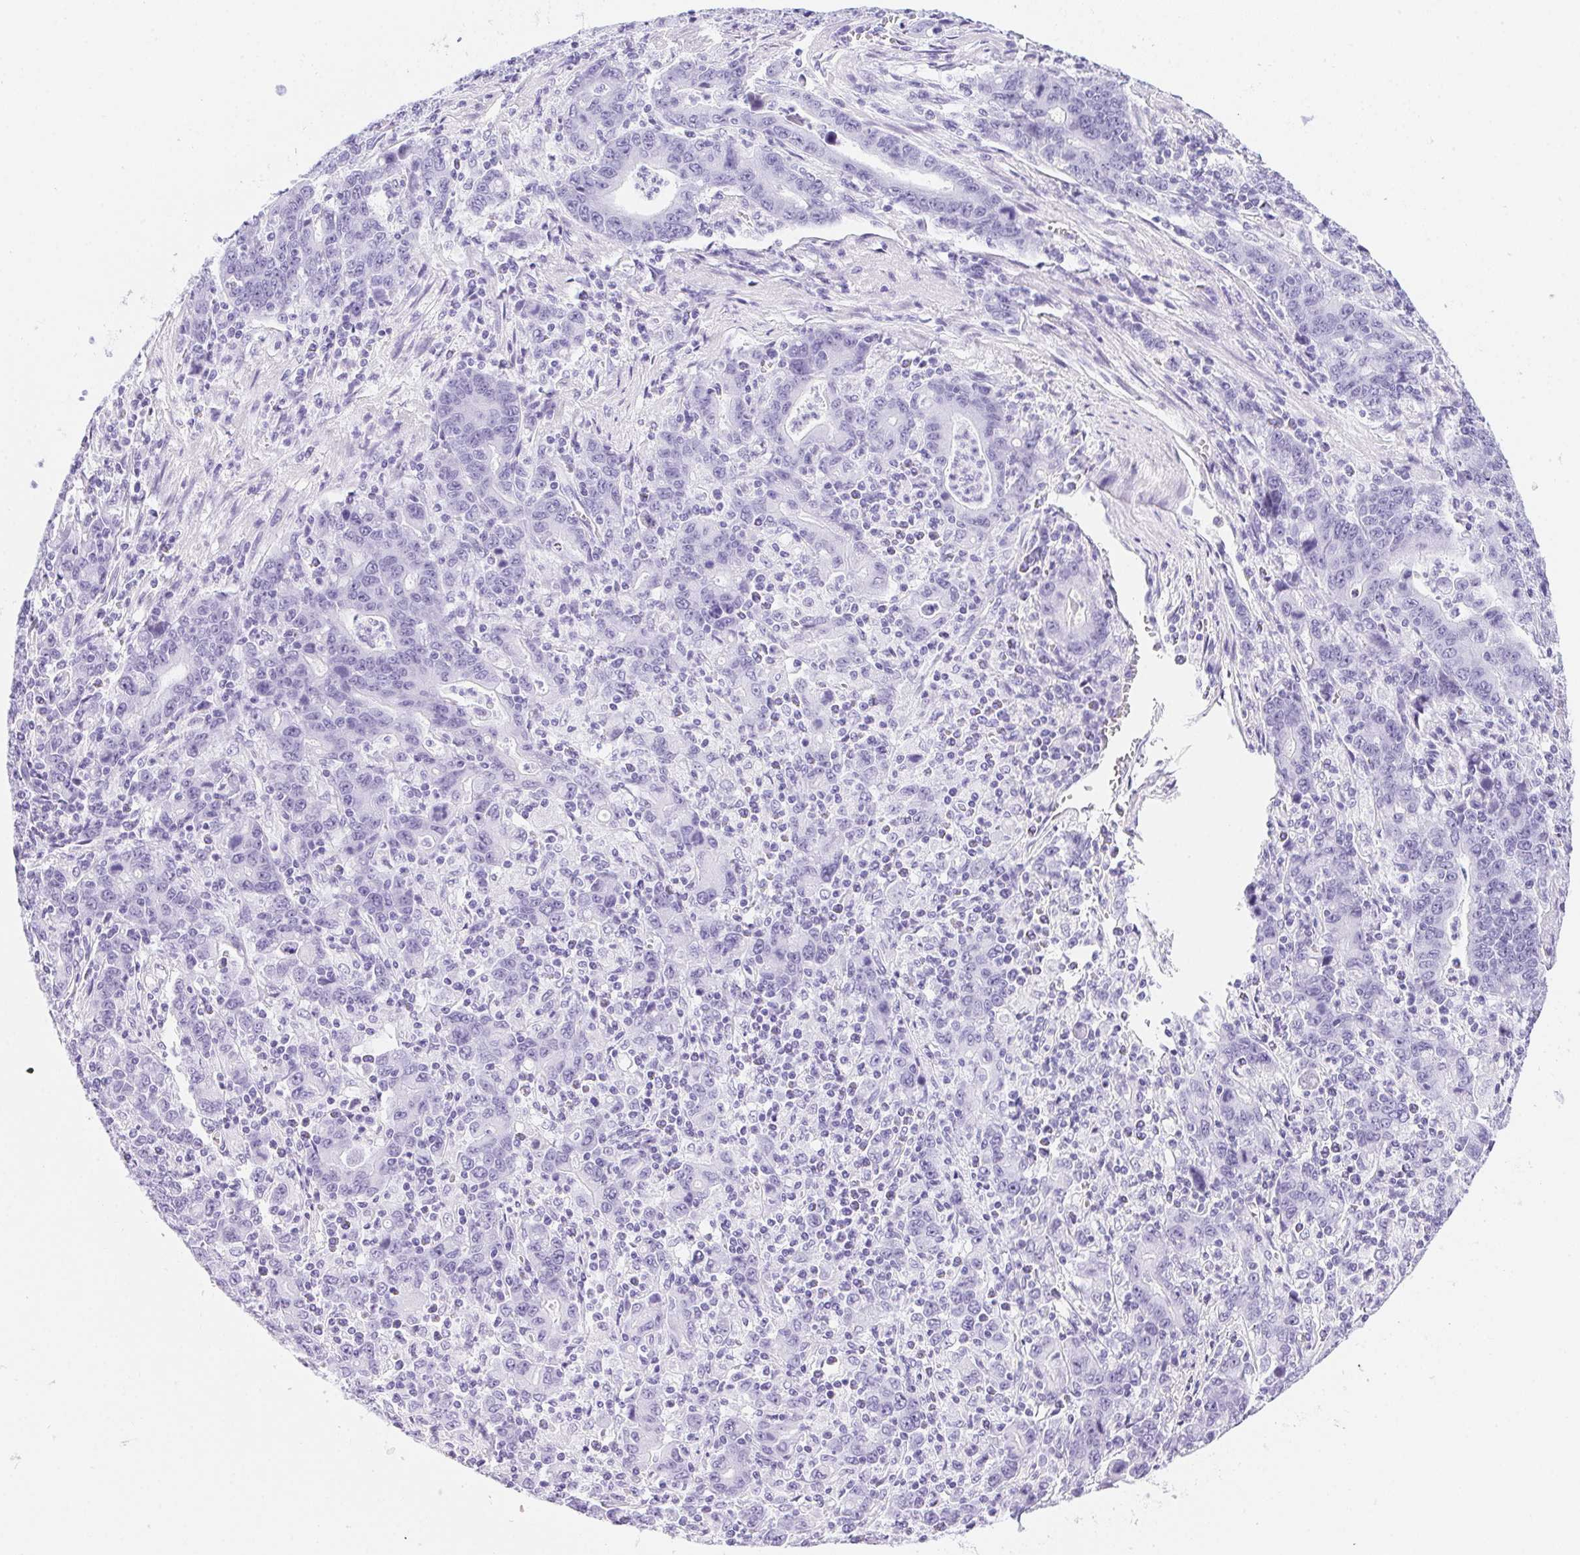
{"staining": {"intensity": "negative", "quantity": "none", "location": "none"}, "tissue": "stomach cancer", "cell_type": "Tumor cells", "image_type": "cancer", "snomed": [{"axis": "morphology", "description": "Adenocarcinoma, NOS"}, {"axis": "topography", "description": "Stomach, upper"}], "caption": "Tumor cells are negative for protein expression in human stomach cancer. (Stains: DAB (3,3'-diaminobenzidine) immunohistochemistry (IHC) with hematoxylin counter stain, Microscopy: brightfield microscopy at high magnification).", "gene": "HELLS", "patient": {"sex": "male", "age": 69}}